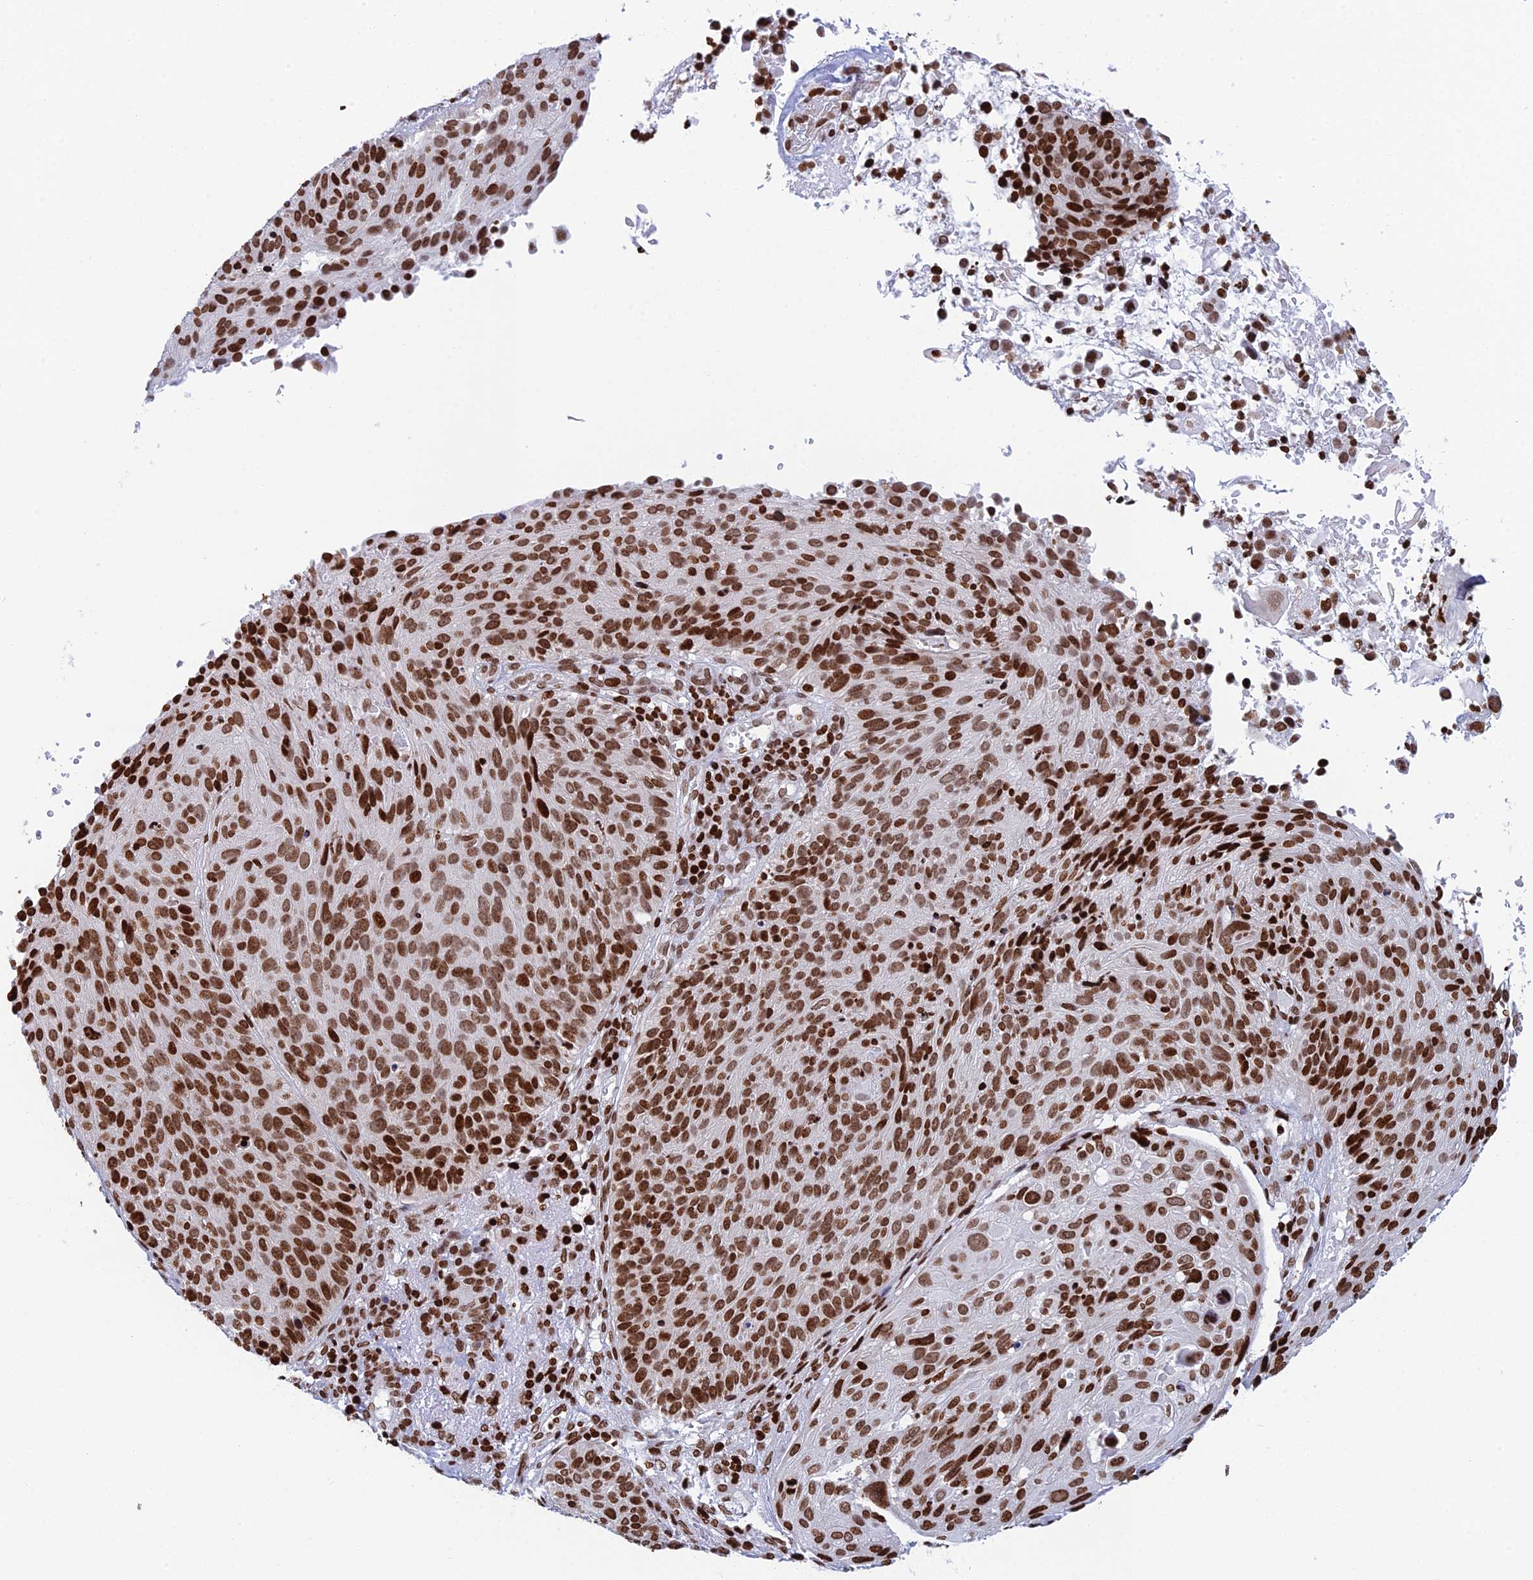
{"staining": {"intensity": "moderate", "quantity": ">75%", "location": "nuclear"}, "tissue": "cervical cancer", "cell_type": "Tumor cells", "image_type": "cancer", "snomed": [{"axis": "morphology", "description": "Squamous cell carcinoma, NOS"}, {"axis": "topography", "description": "Cervix"}], "caption": "Moderate nuclear positivity for a protein is appreciated in approximately >75% of tumor cells of cervical cancer (squamous cell carcinoma) using immunohistochemistry (IHC).", "gene": "RPAP1", "patient": {"sex": "female", "age": 74}}